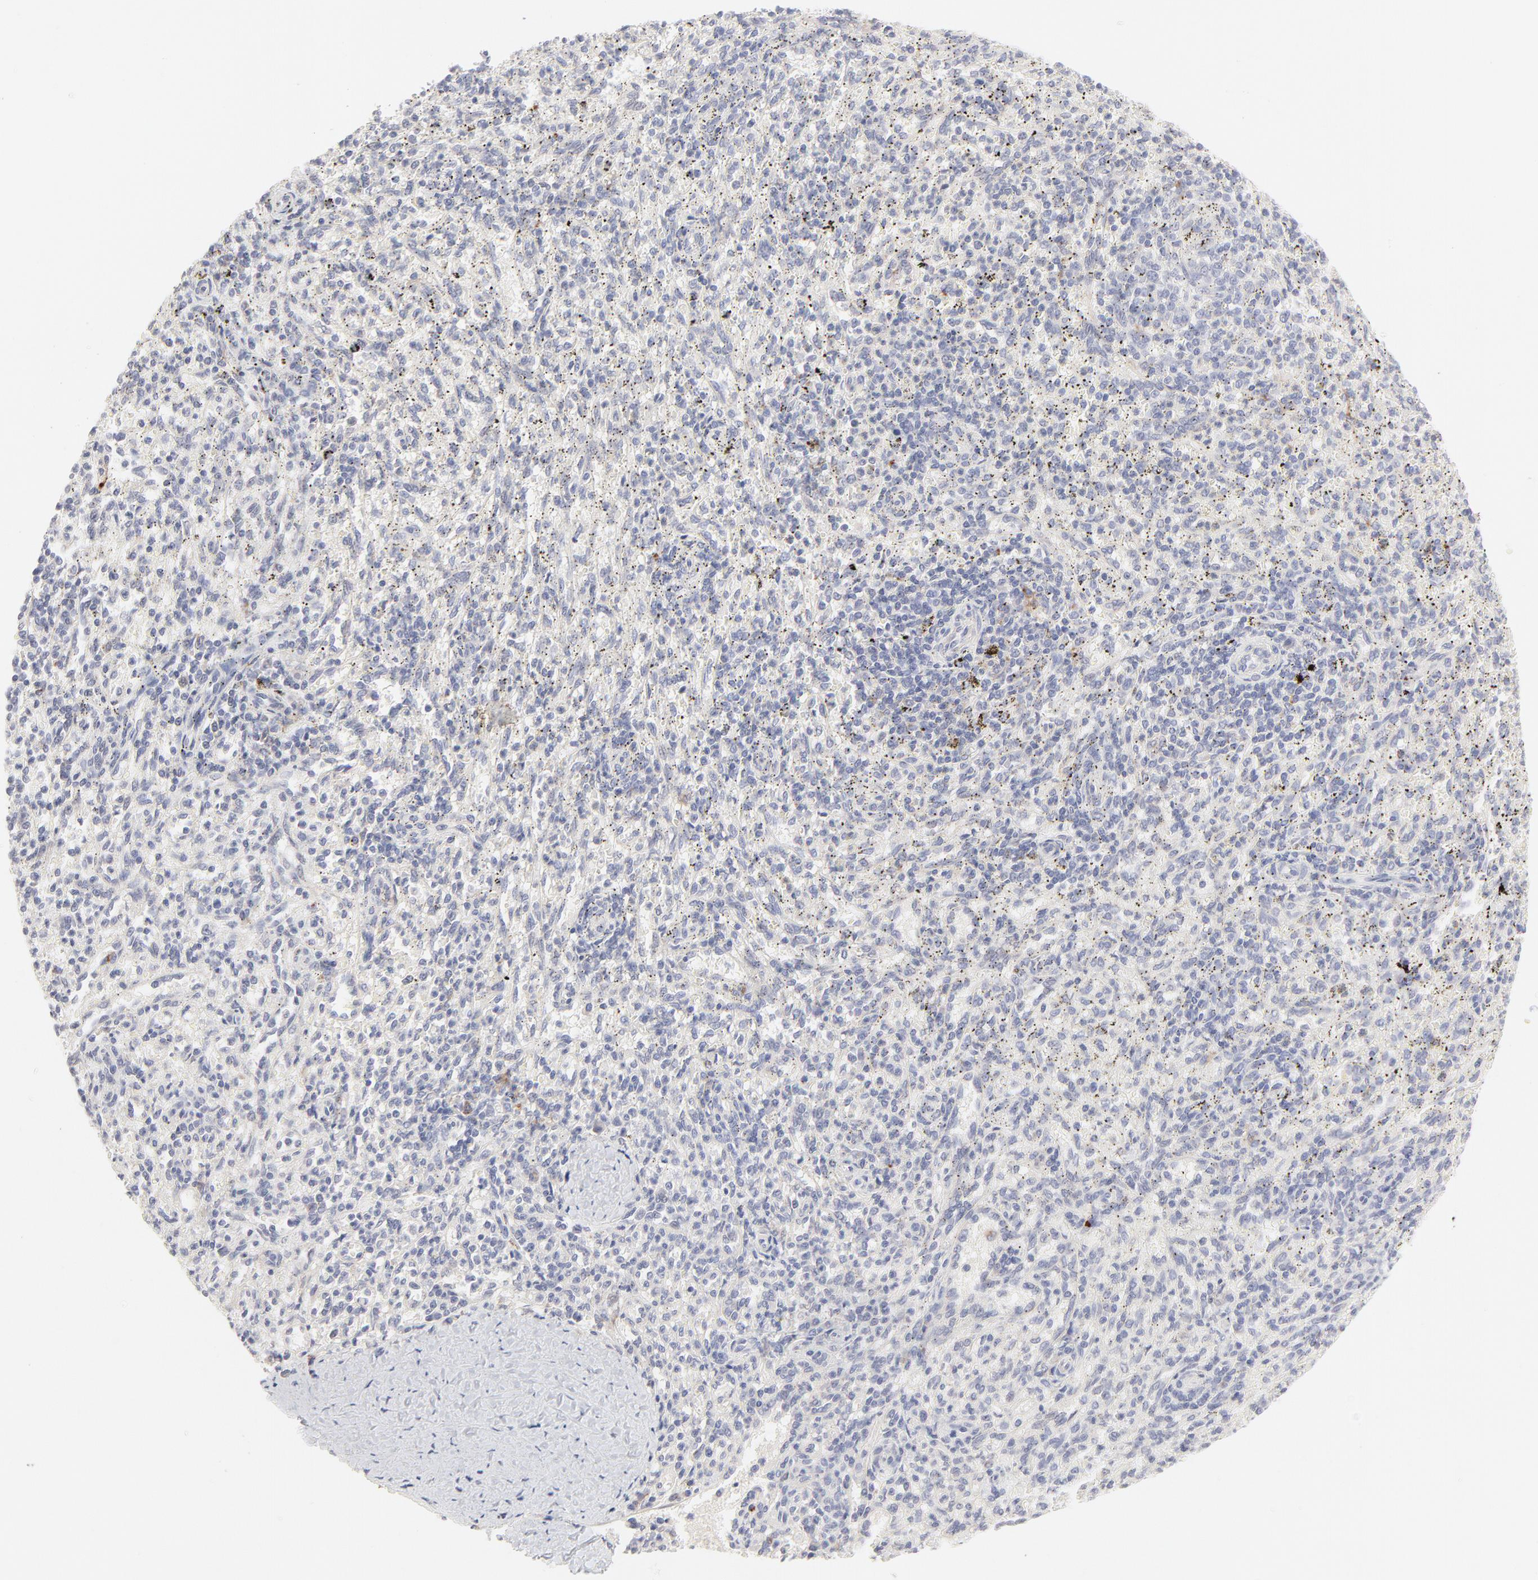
{"staining": {"intensity": "weak", "quantity": "<25%", "location": "cytoplasmic/membranous"}, "tissue": "spleen", "cell_type": "Cells in red pulp", "image_type": "normal", "snomed": [{"axis": "morphology", "description": "Normal tissue, NOS"}, {"axis": "topography", "description": "Spleen"}], "caption": "This is an immunohistochemistry (IHC) photomicrograph of normal spleen. There is no positivity in cells in red pulp.", "gene": "ELF3", "patient": {"sex": "female", "age": 10}}